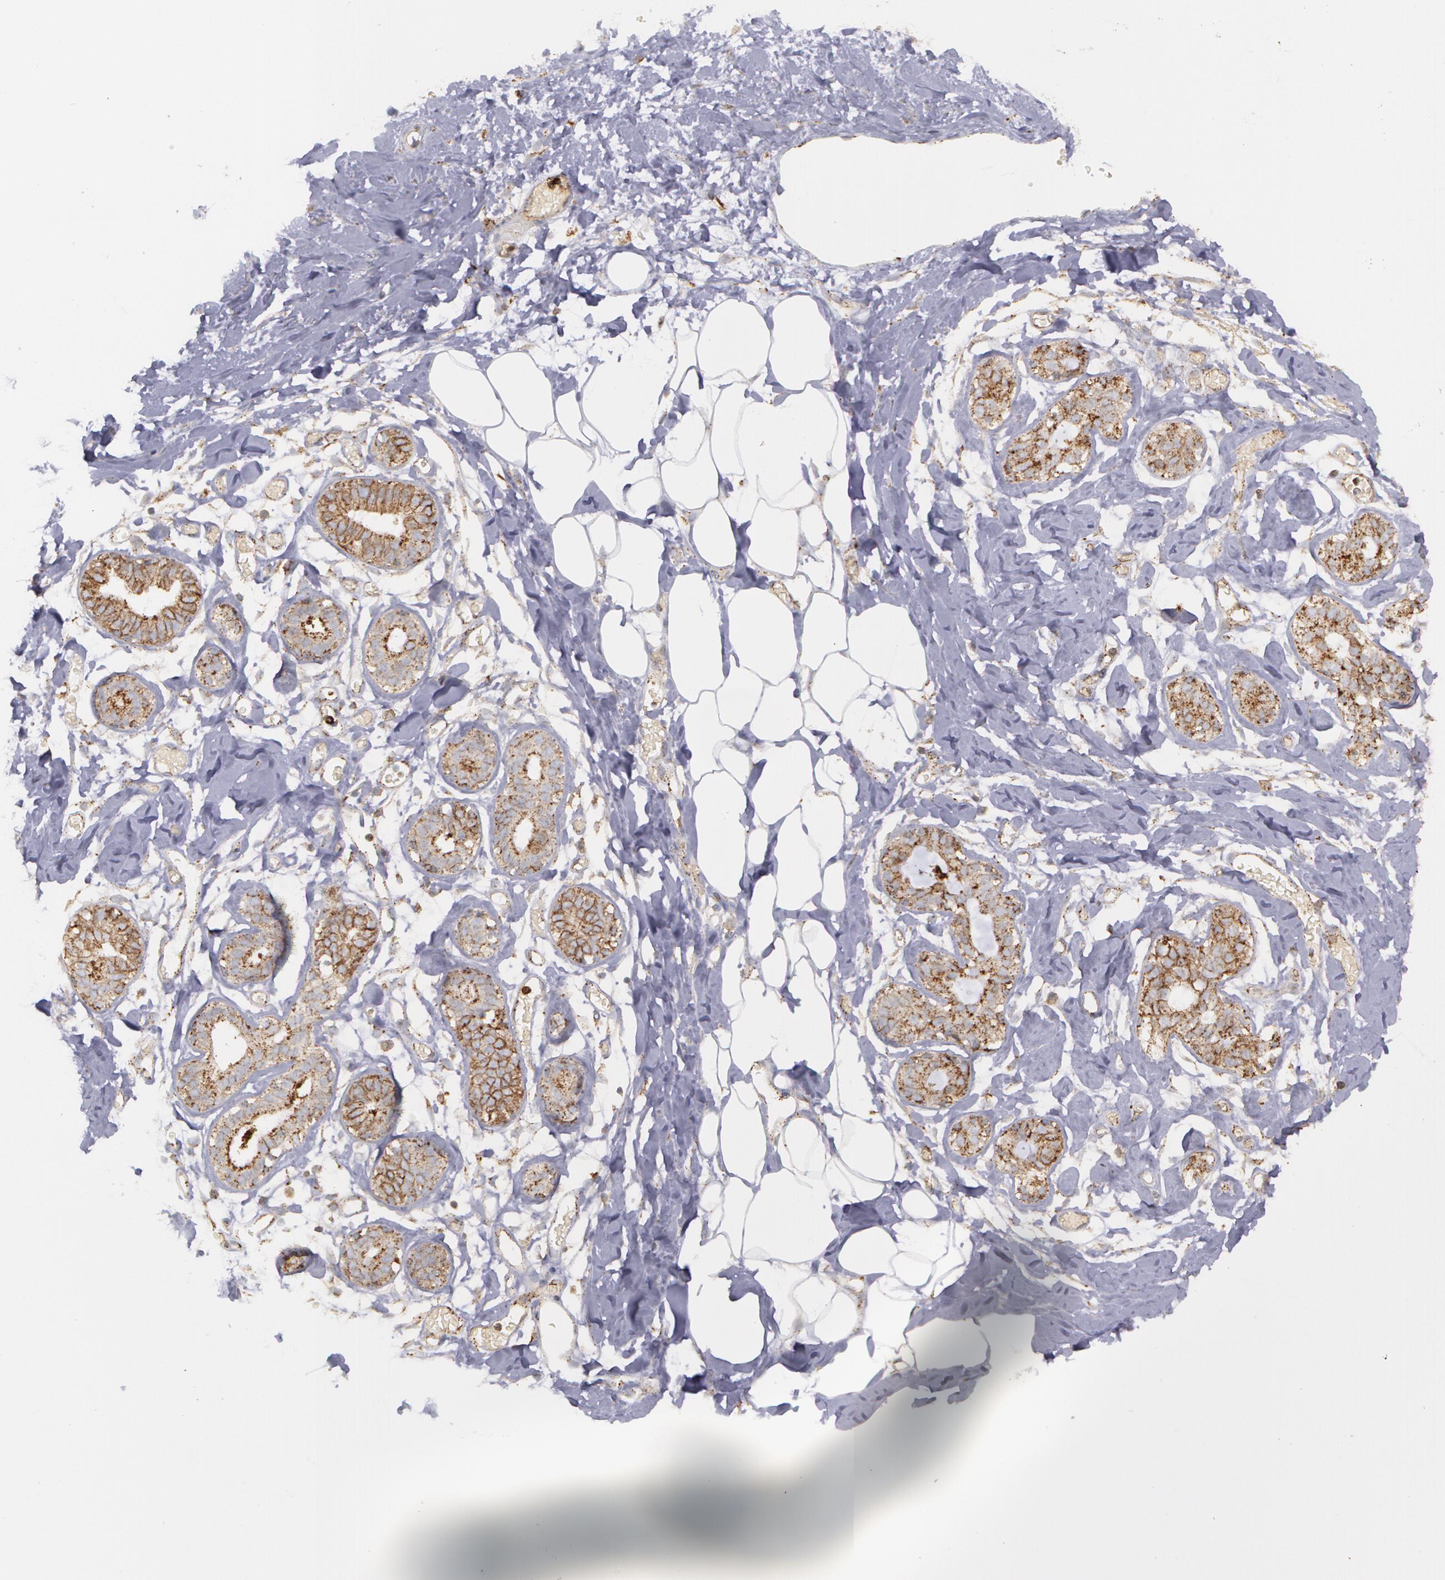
{"staining": {"intensity": "negative", "quantity": "none", "location": "none"}, "tissue": "breast", "cell_type": "Adipocytes", "image_type": "normal", "snomed": [{"axis": "morphology", "description": "Normal tissue, NOS"}, {"axis": "topography", "description": "Breast"}], "caption": "Adipocytes show no significant protein expression in unremarkable breast.", "gene": "FLOT2", "patient": {"sex": "female", "age": 23}}